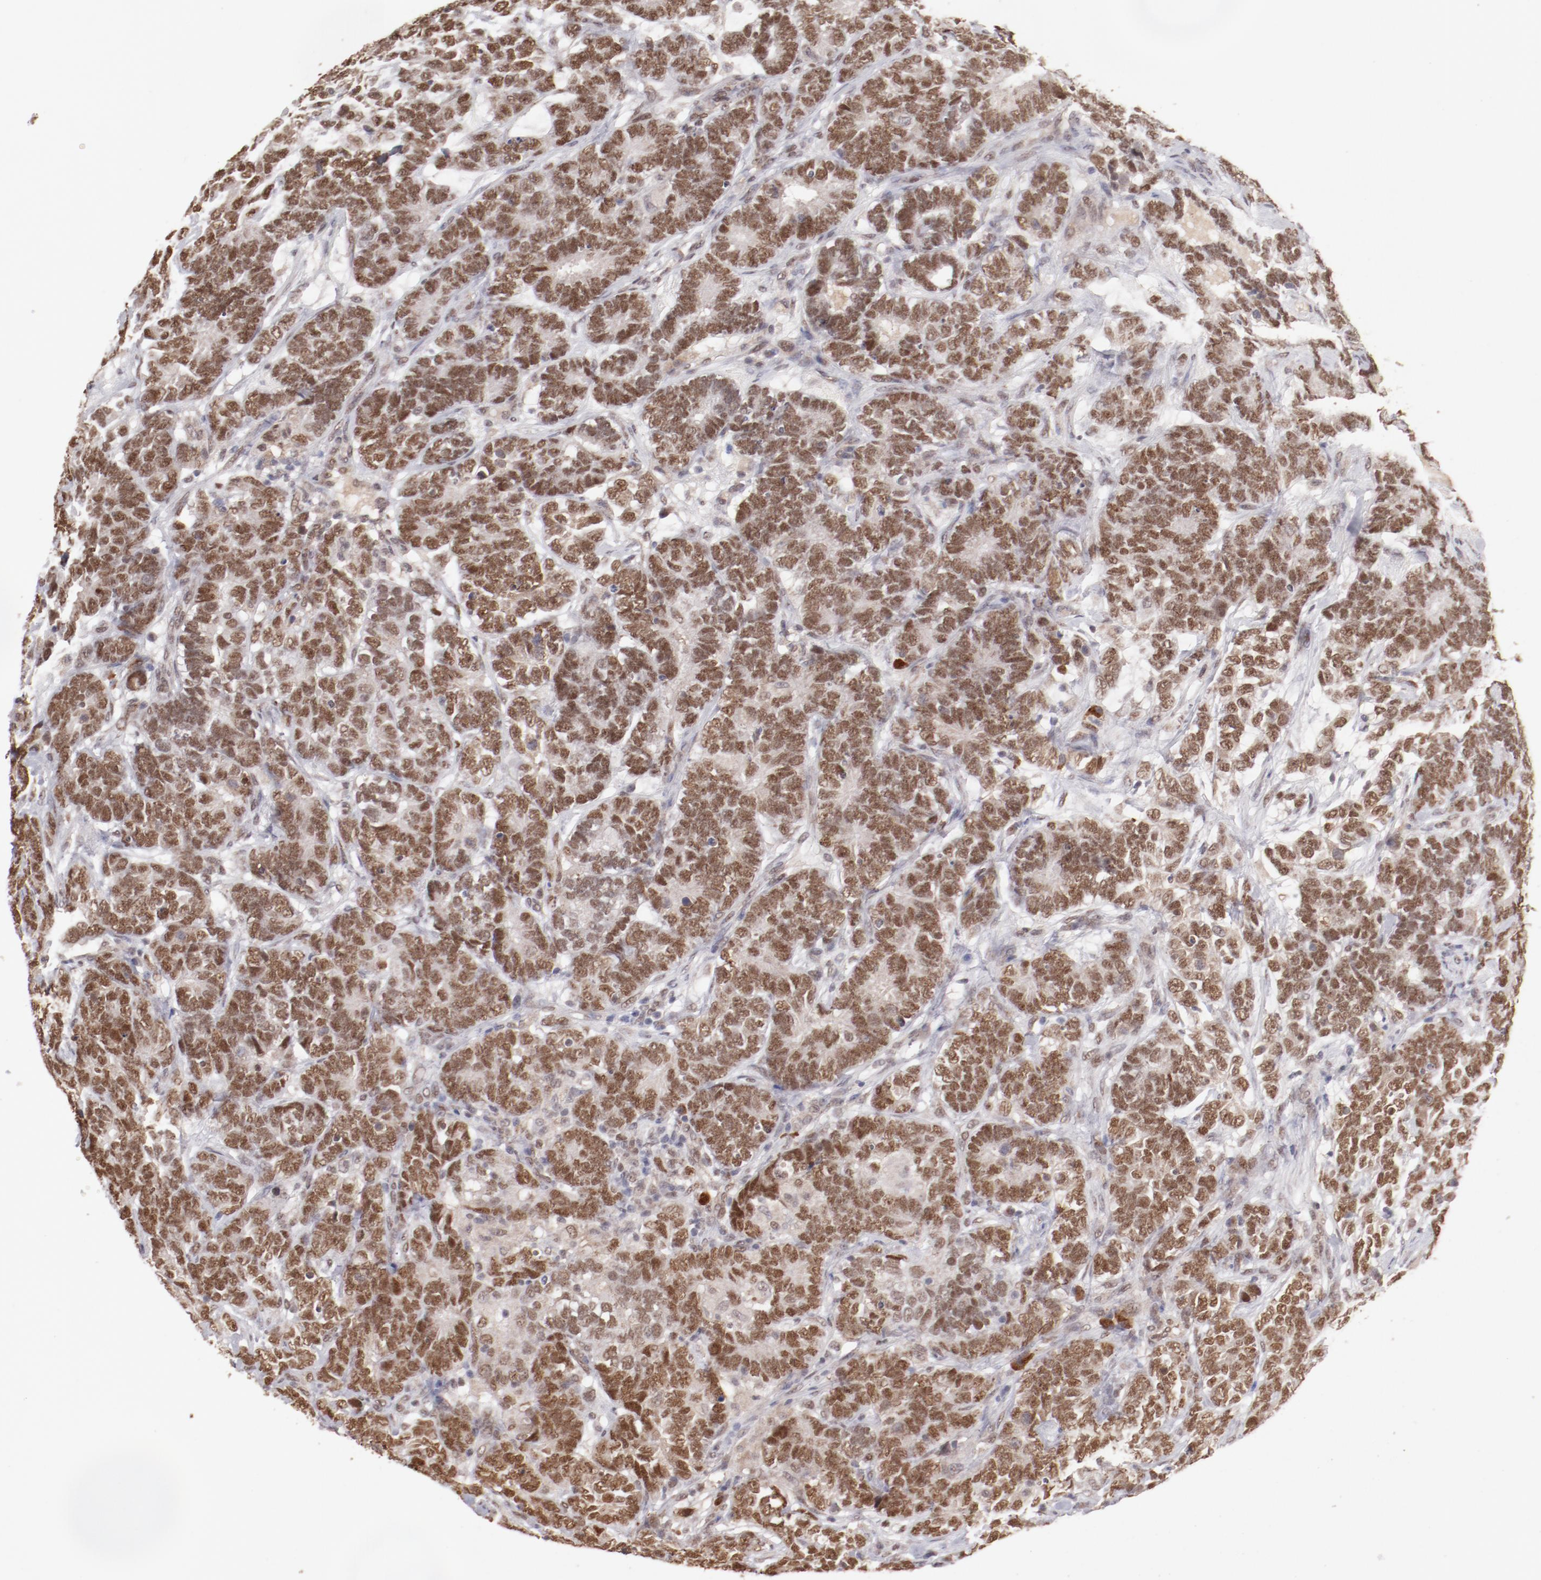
{"staining": {"intensity": "moderate", "quantity": ">75%", "location": "nuclear"}, "tissue": "testis cancer", "cell_type": "Tumor cells", "image_type": "cancer", "snomed": [{"axis": "morphology", "description": "Carcinoma, Embryonal, NOS"}, {"axis": "topography", "description": "Testis"}], "caption": "Testis embryonal carcinoma stained for a protein shows moderate nuclear positivity in tumor cells.", "gene": "NFE2", "patient": {"sex": "male", "age": 26}}